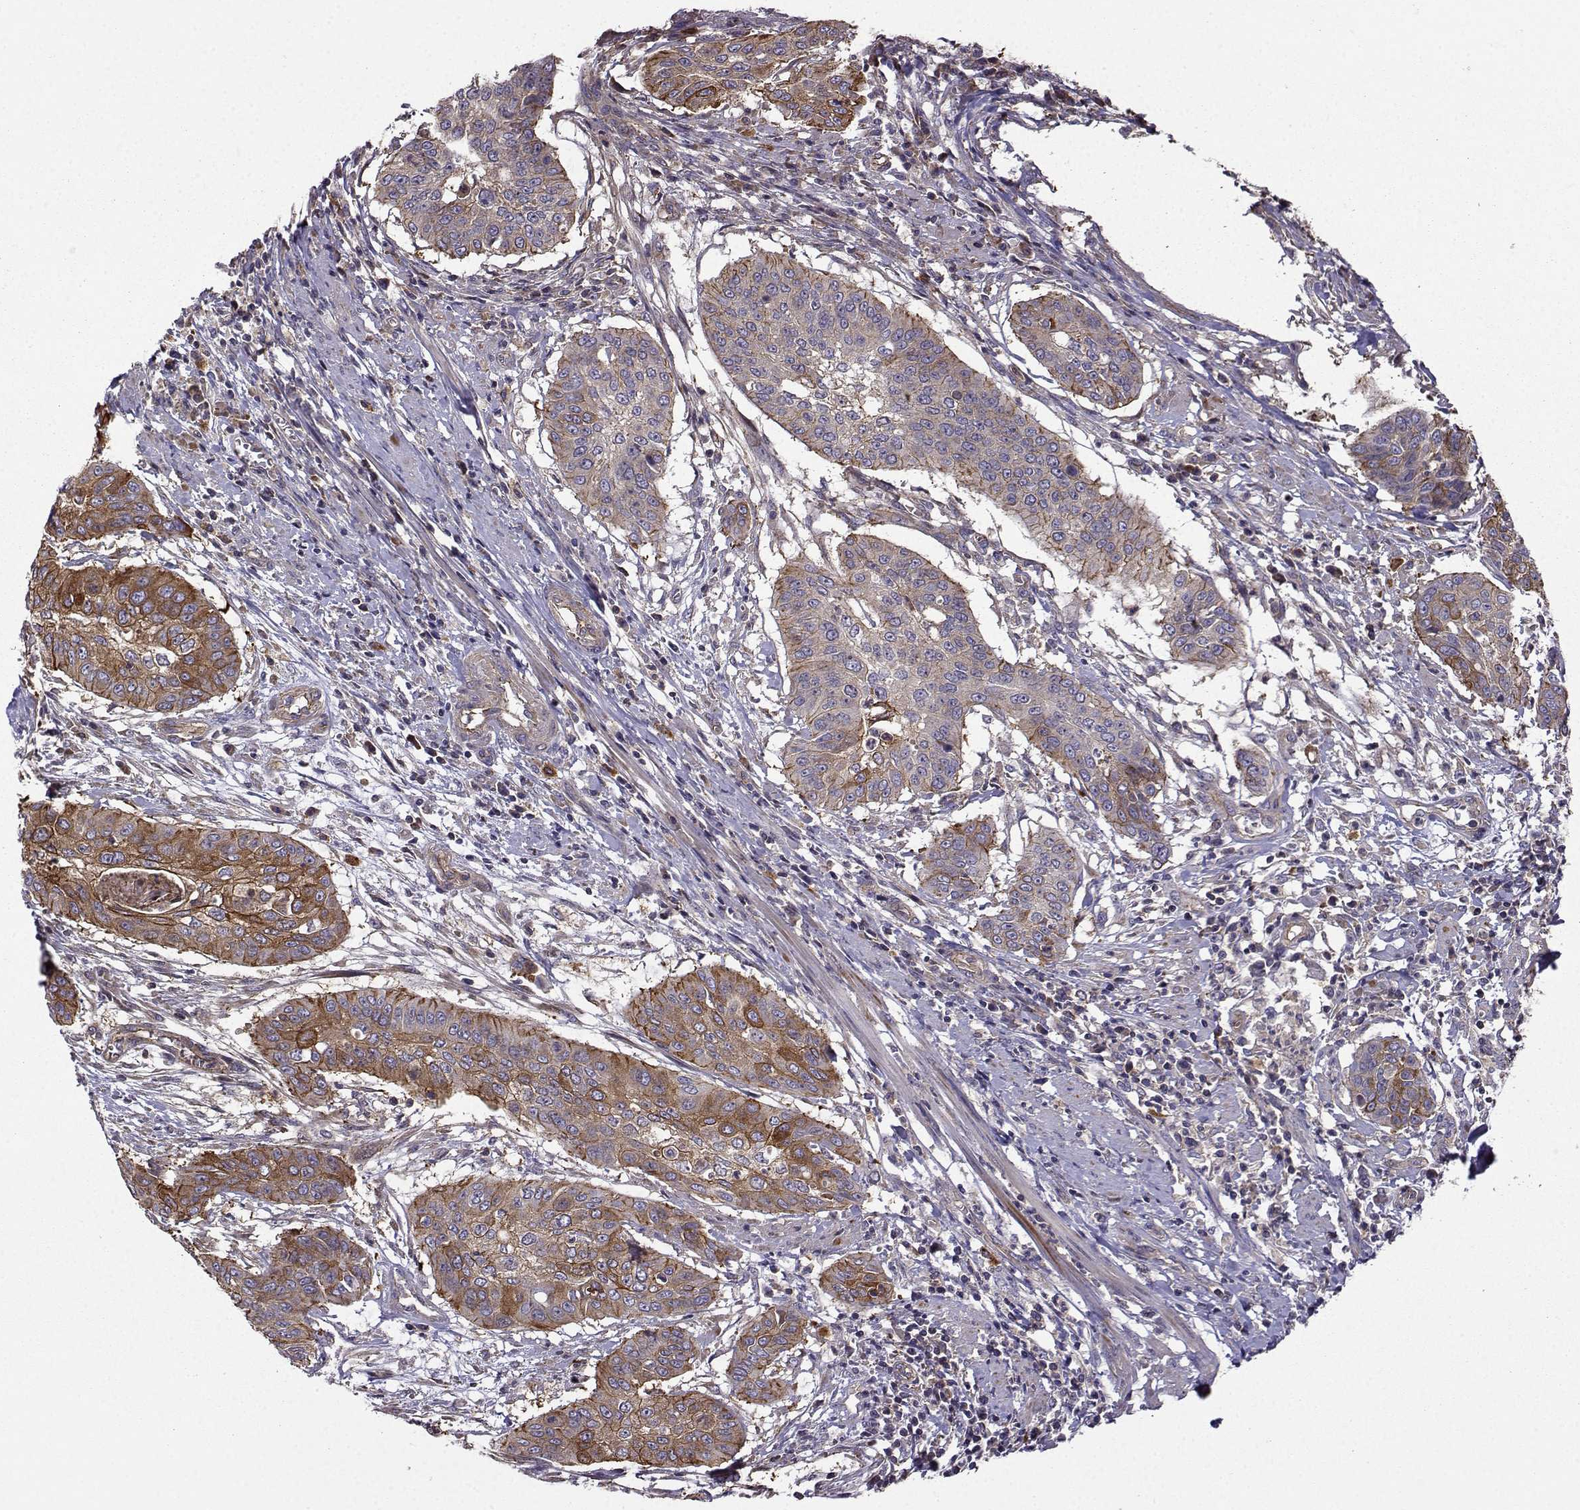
{"staining": {"intensity": "strong", "quantity": "<25%", "location": "cytoplasmic/membranous"}, "tissue": "cervical cancer", "cell_type": "Tumor cells", "image_type": "cancer", "snomed": [{"axis": "morphology", "description": "Squamous cell carcinoma, NOS"}, {"axis": "topography", "description": "Cervix"}], "caption": "Cervical cancer was stained to show a protein in brown. There is medium levels of strong cytoplasmic/membranous positivity in about <25% of tumor cells.", "gene": "ITGB8", "patient": {"sex": "female", "age": 39}}